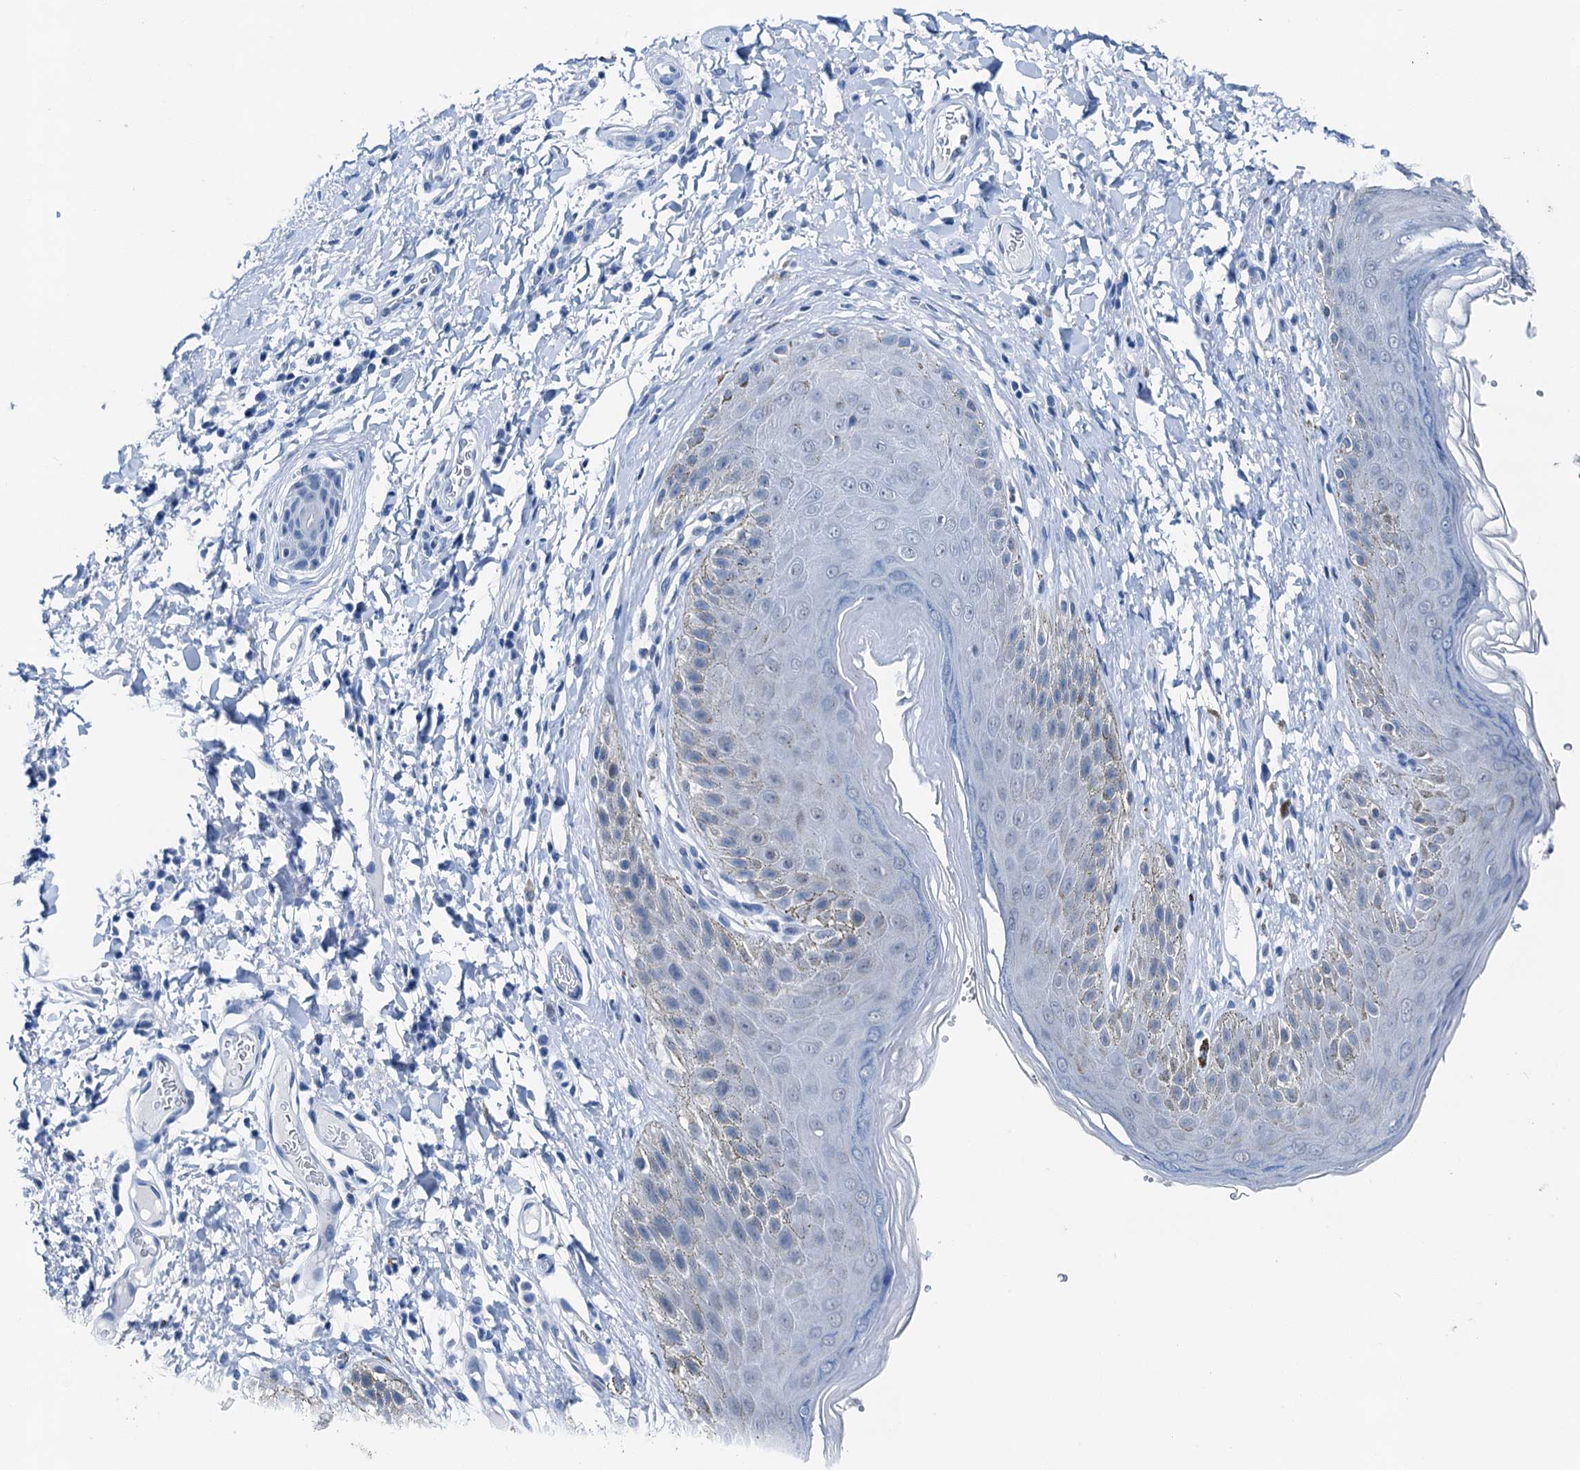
{"staining": {"intensity": "negative", "quantity": "none", "location": "none"}, "tissue": "skin", "cell_type": "Epidermal cells", "image_type": "normal", "snomed": [{"axis": "morphology", "description": "Normal tissue, NOS"}, {"axis": "topography", "description": "Anal"}], "caption": "Immunohistochemistry of benign human skin displays no staining in epidermal cells.", "gene": "CBLN3", "patient": {"sex": "male", "age": 44}}